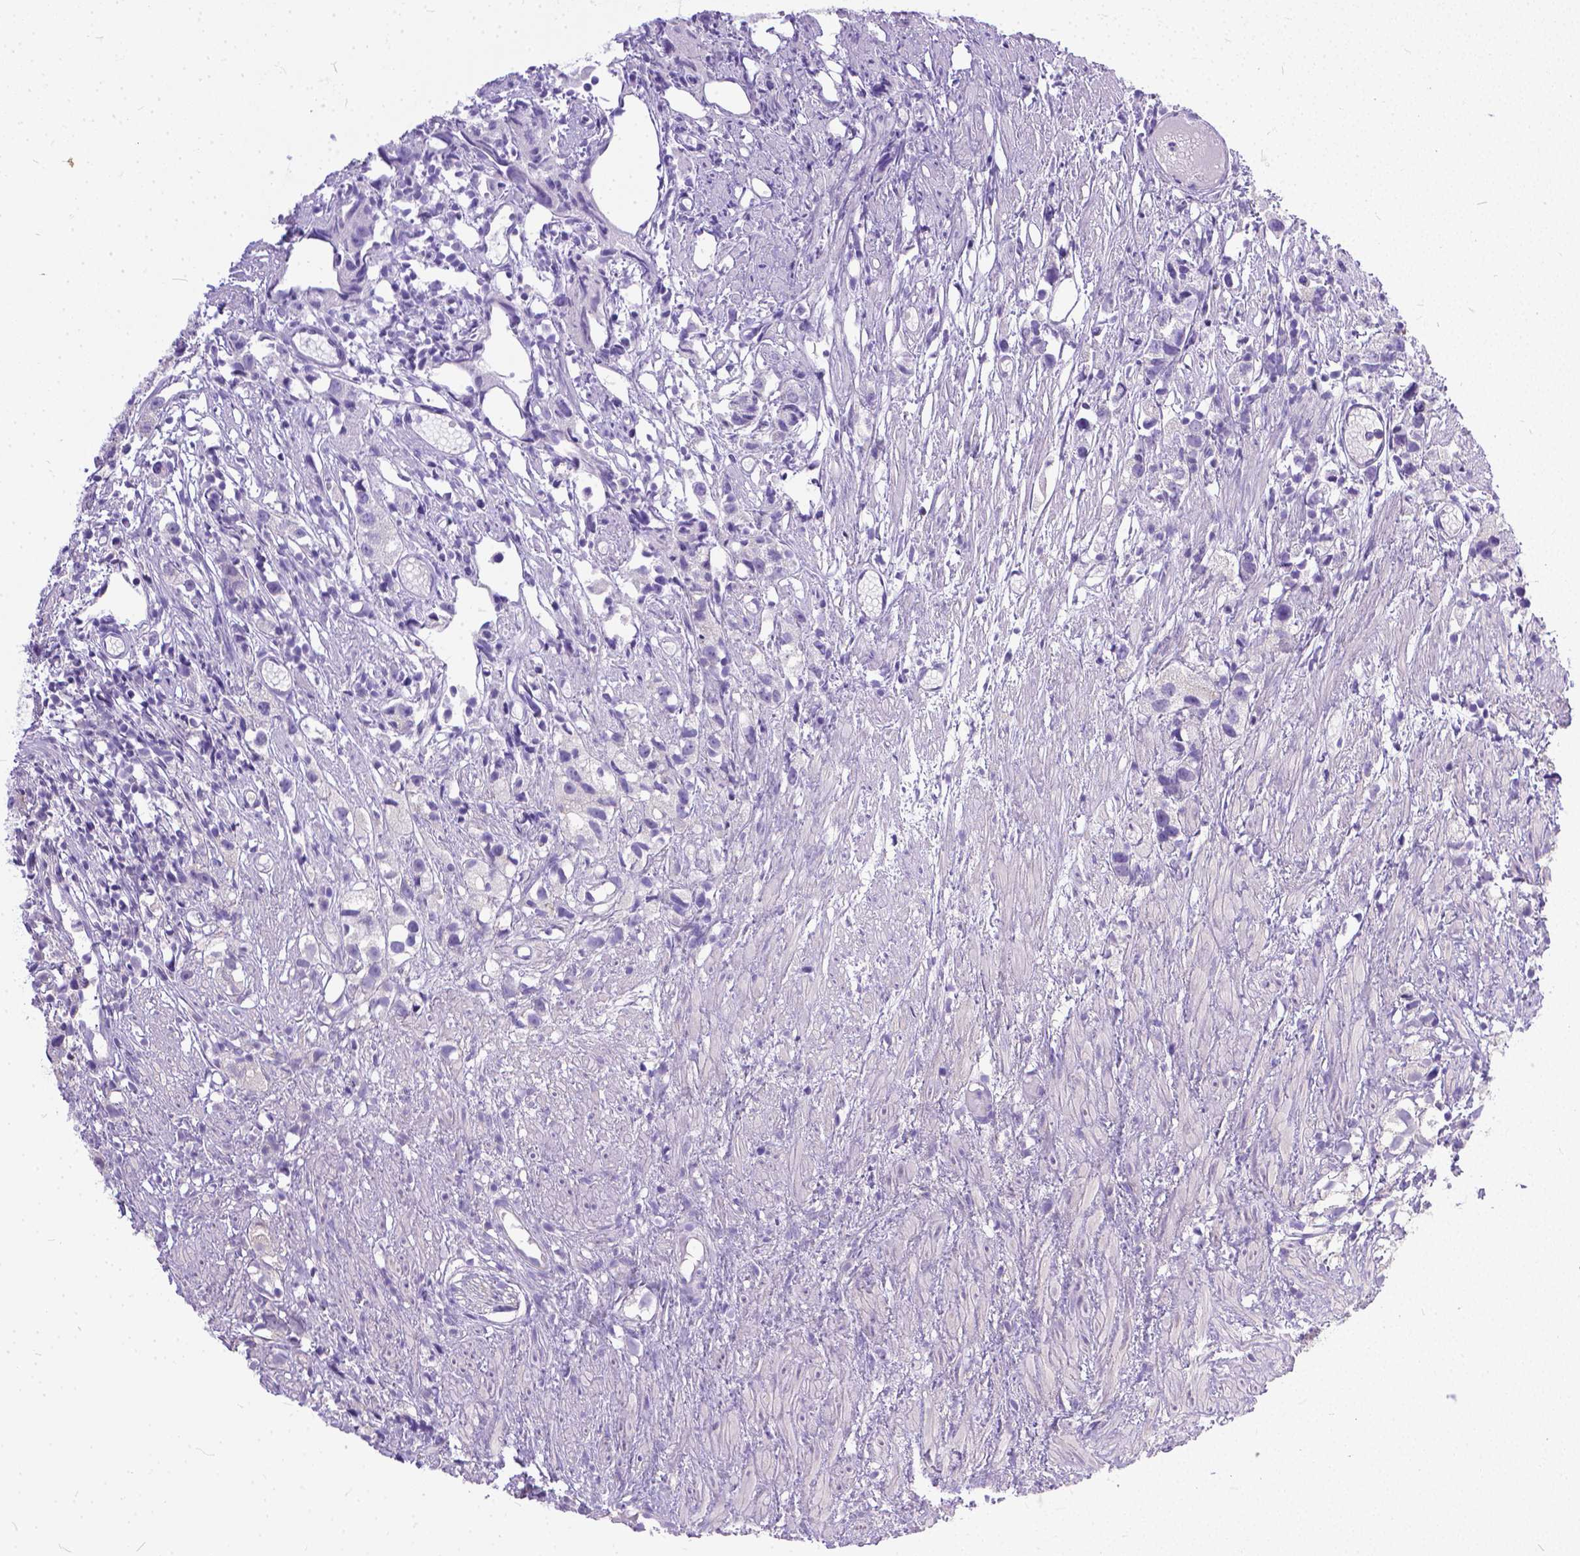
{"staining": {"intensity": "negative", "quantity": "none", "location": "none"}, "tissue": "prostate cancer", "cell_type": "Tumor cells", "image_type": "cancer", "snomed": [{"axis": "morphology", "description": "Adenocarcinoma, High grade"}, {"axis": "topography", "description": "Prostate"}], "caption": "Immunohistochemical staining of adenocarcinoma (high-grade) (prostate) reveals no significant staining in tumor cells.", "gene": "TTLL6", "patient": {"sex": "male", "age": 68}}